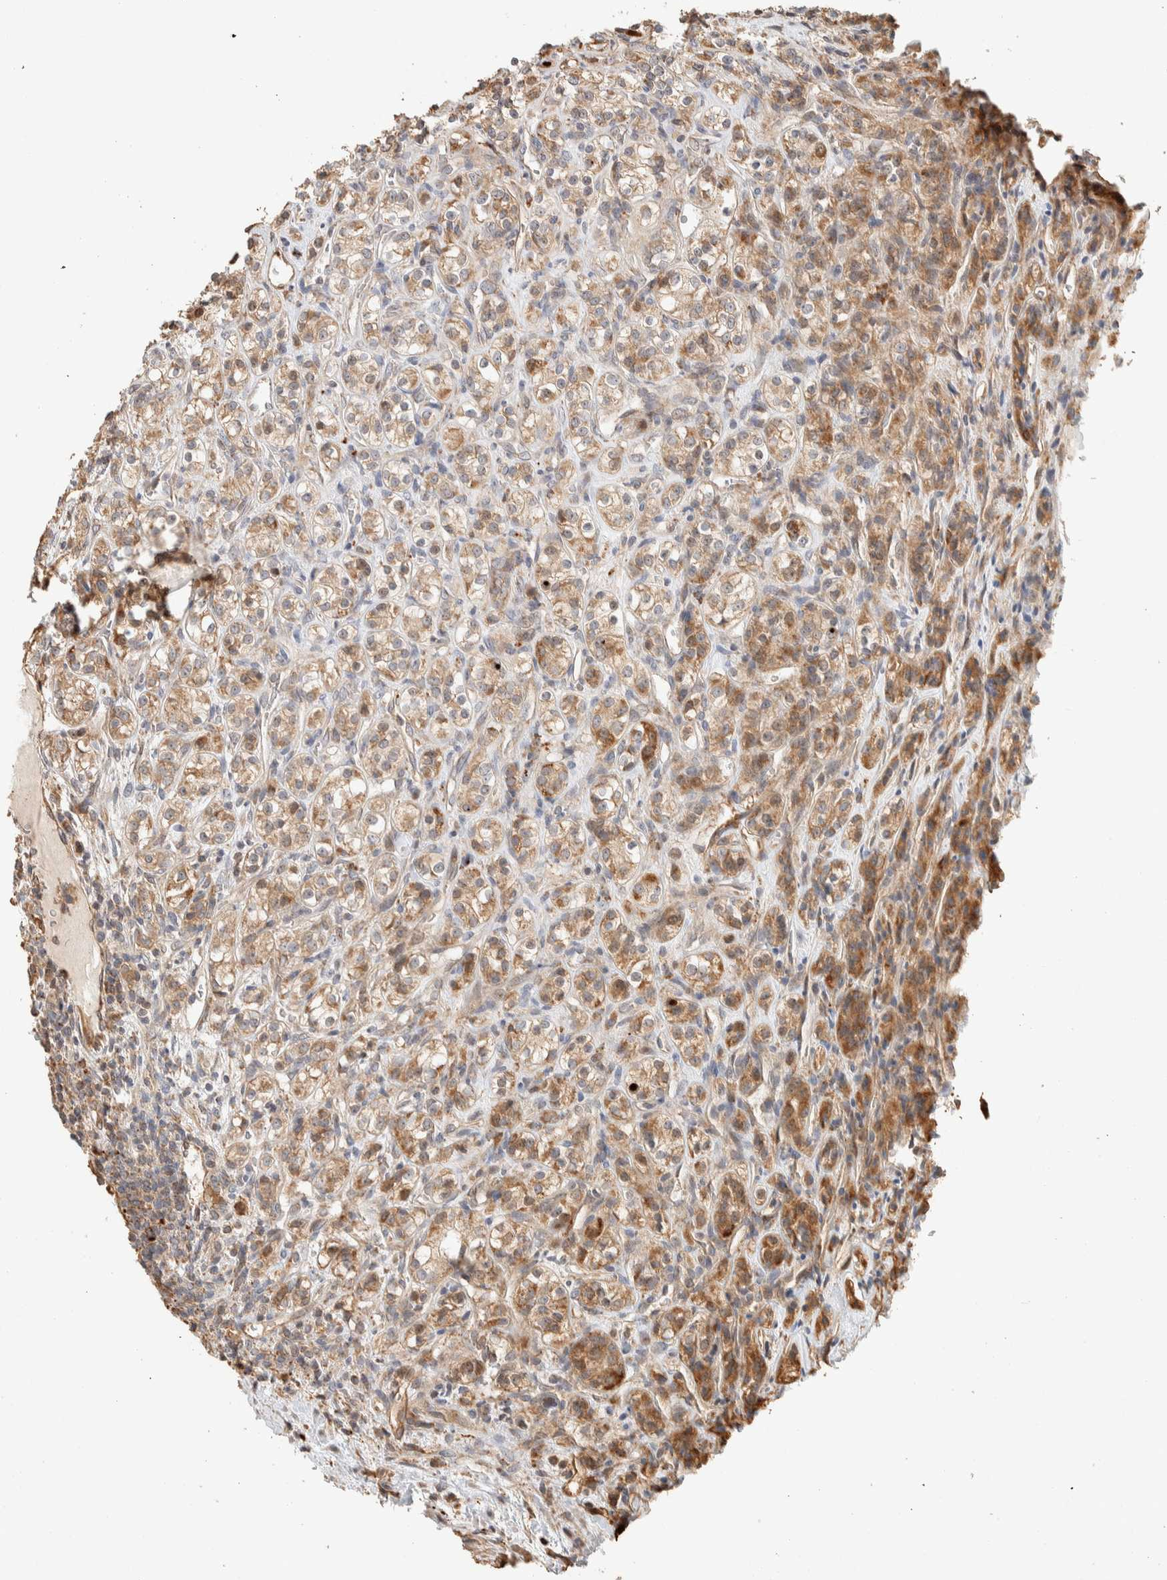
{"staining": {"intensity": "moderate", "quantity": "25%-75%", "location": "cytoplasmic/membranous"}, "tissue": "renal cancer", "cell_type": "Tumor cells", "image_type": "cancer", "snomed": [{"axis": "morphology", "description": "Adenocarcinoma, NOS"}, {"axis": "topography", "description": "Kidney"}], "caption": "Approximately 25%-75% of tumor cells in adenocarcinoma (renal) demonstrate moderate cytoplasmic/membranous protein staining as visualized by brown immunohistochemical staining.", "gene": "KIF9", "patient": {"sex": "male", "age": 77}}